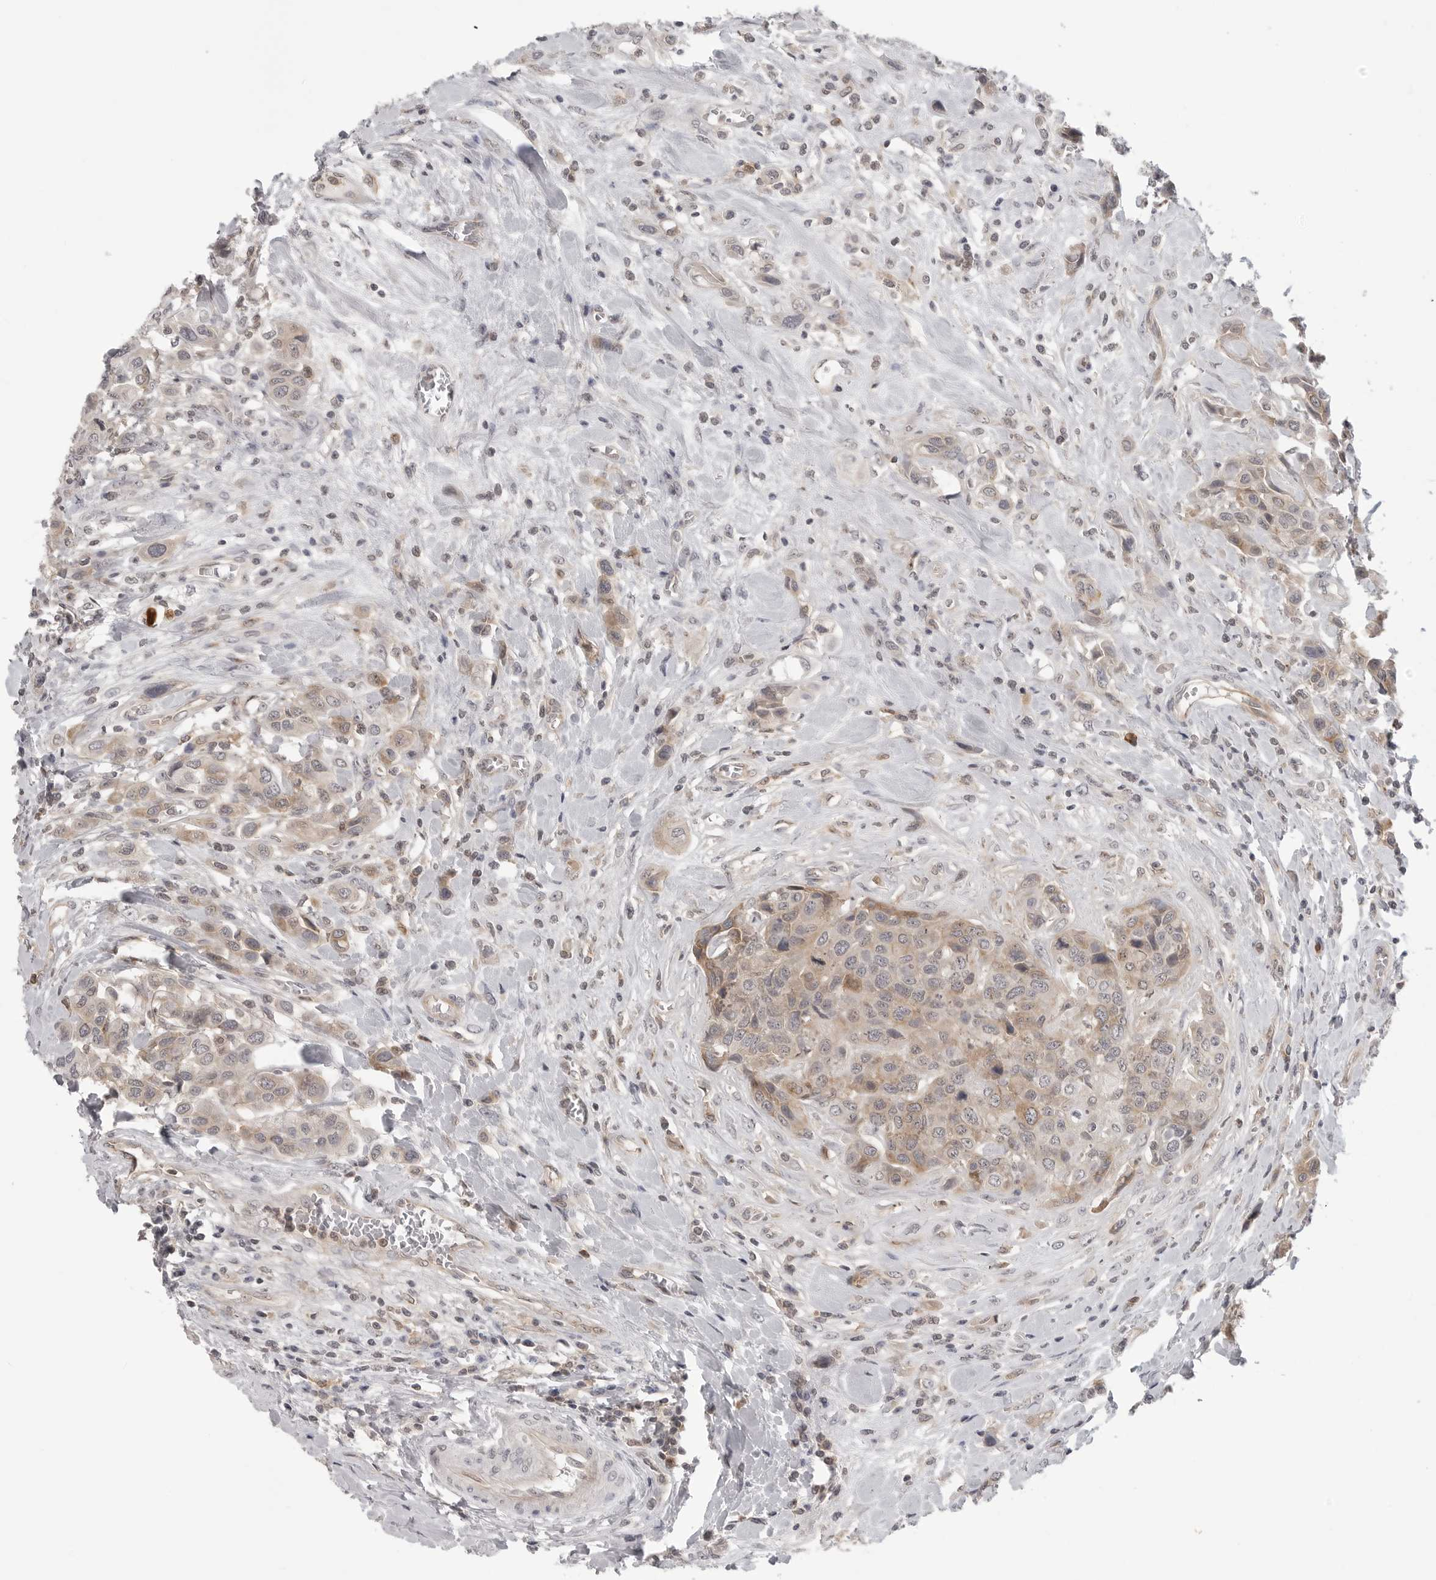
{"staining": {"intensity": "weak", "quantity": ">75%", "location": "cytoplasmic/membranous"}, "tissue": "urothelial cancer", "cell_type": "Tumor cells", "image_type": "cancer", "snomed": [{"axis": "morphology", "description": "Urothelial carcinoma, High grade"}, {"axis": "topography", "description": "Urinary bladder"}], "caption": "Urothelial cancer was stained to show a protein in brown. There is low levels of weak cytoplasmic/membranous positivity in about >75% of tumor cells.", "gene": "IFNGR1", "patient": {"sex": "male", "age": 50}}